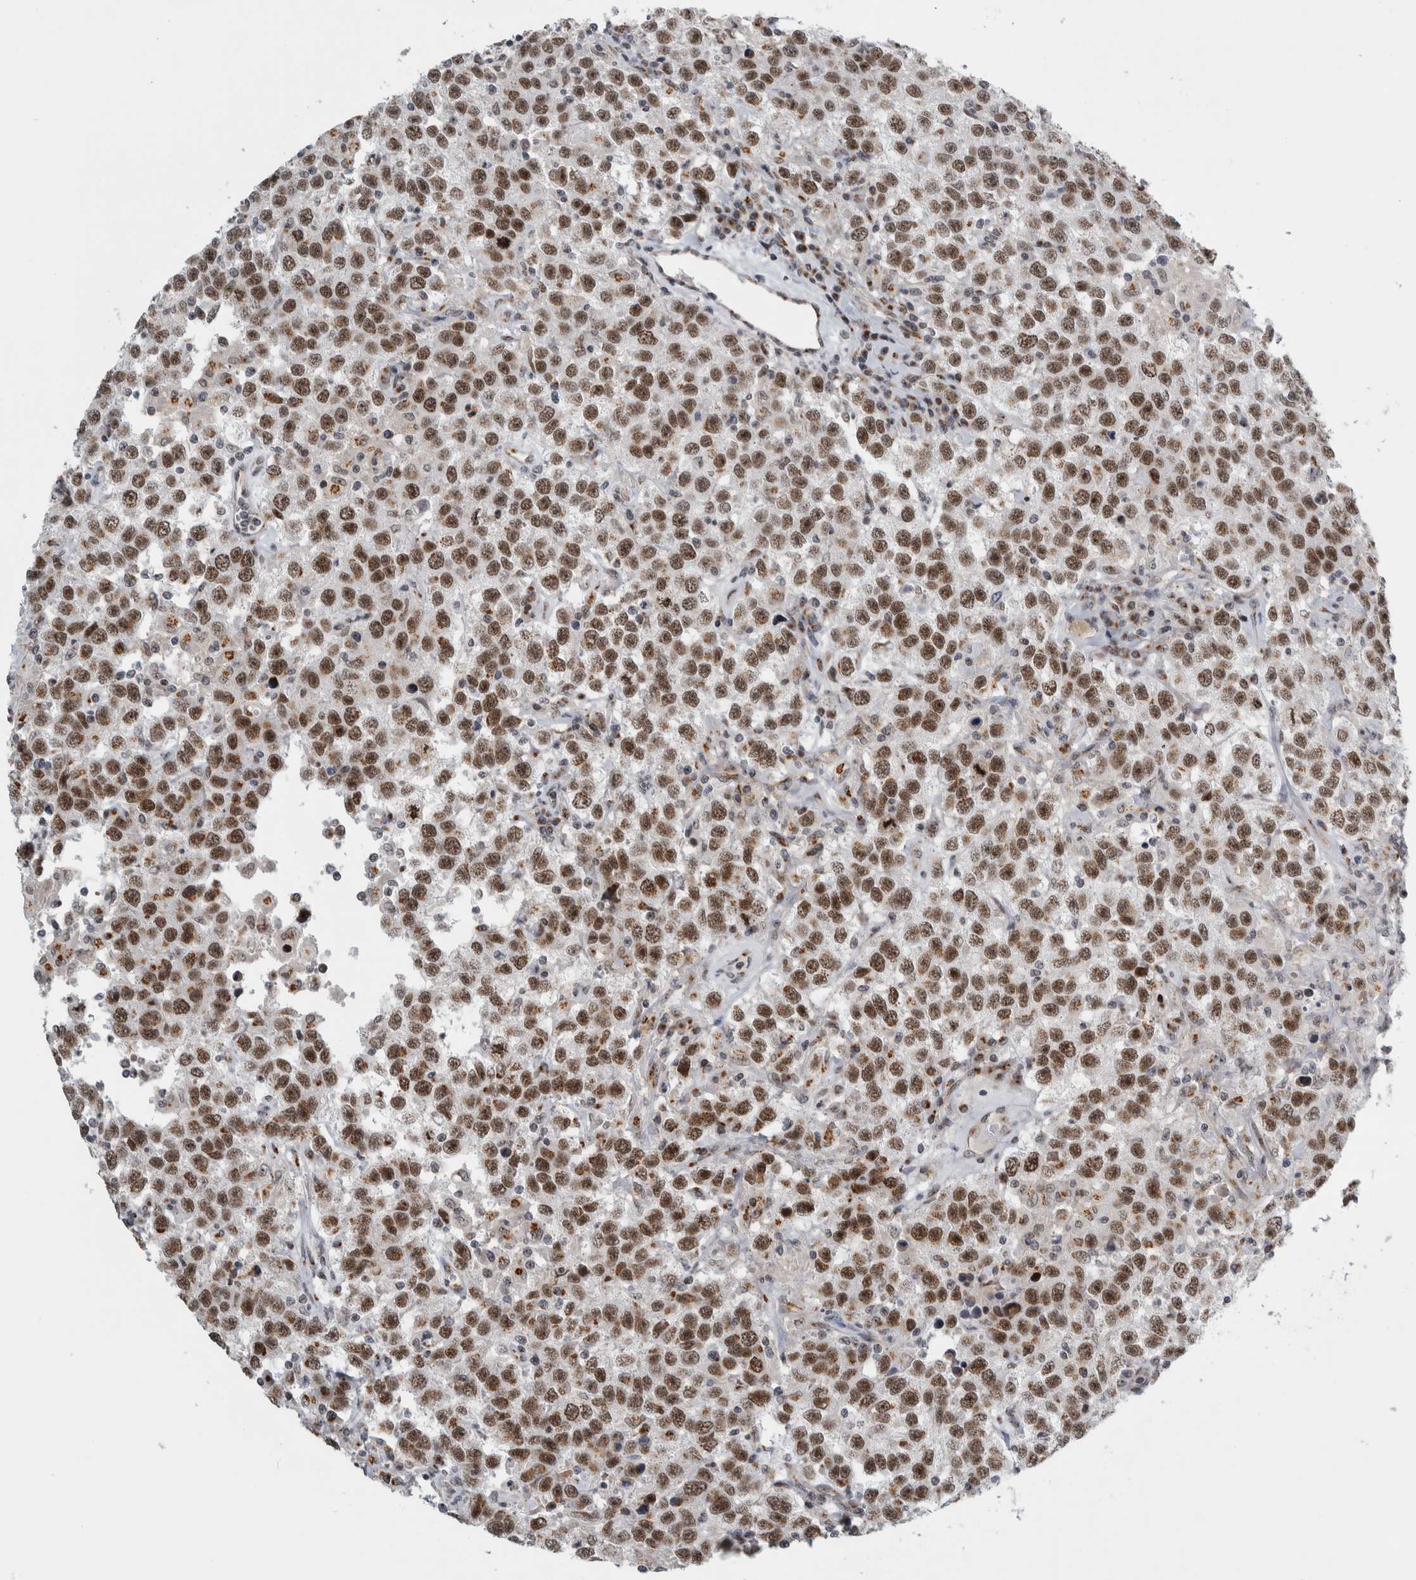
{"staining": {"intensity": "strong", "quantity": ">75%", "location": "nuclear"}, "tissue": "testis cancer", "cell_type": "Tumor cells", "image_type": "cancer", "snomed": [{"axis": "morphology", "description": "Seminoma, NOS"}, {"axis": "topography", "description": "Testis"}], "caption": "Protein staining of testis seminoma tissue shows strong nuclear expression in approximately >75% of tumor cells. (DAB (3,3'-diaminobenzidine) = brown stain, brightfield microscopy at high magnification).", "gene": "ZMYND8", "patient": {"sex": "male", "age": 41}}